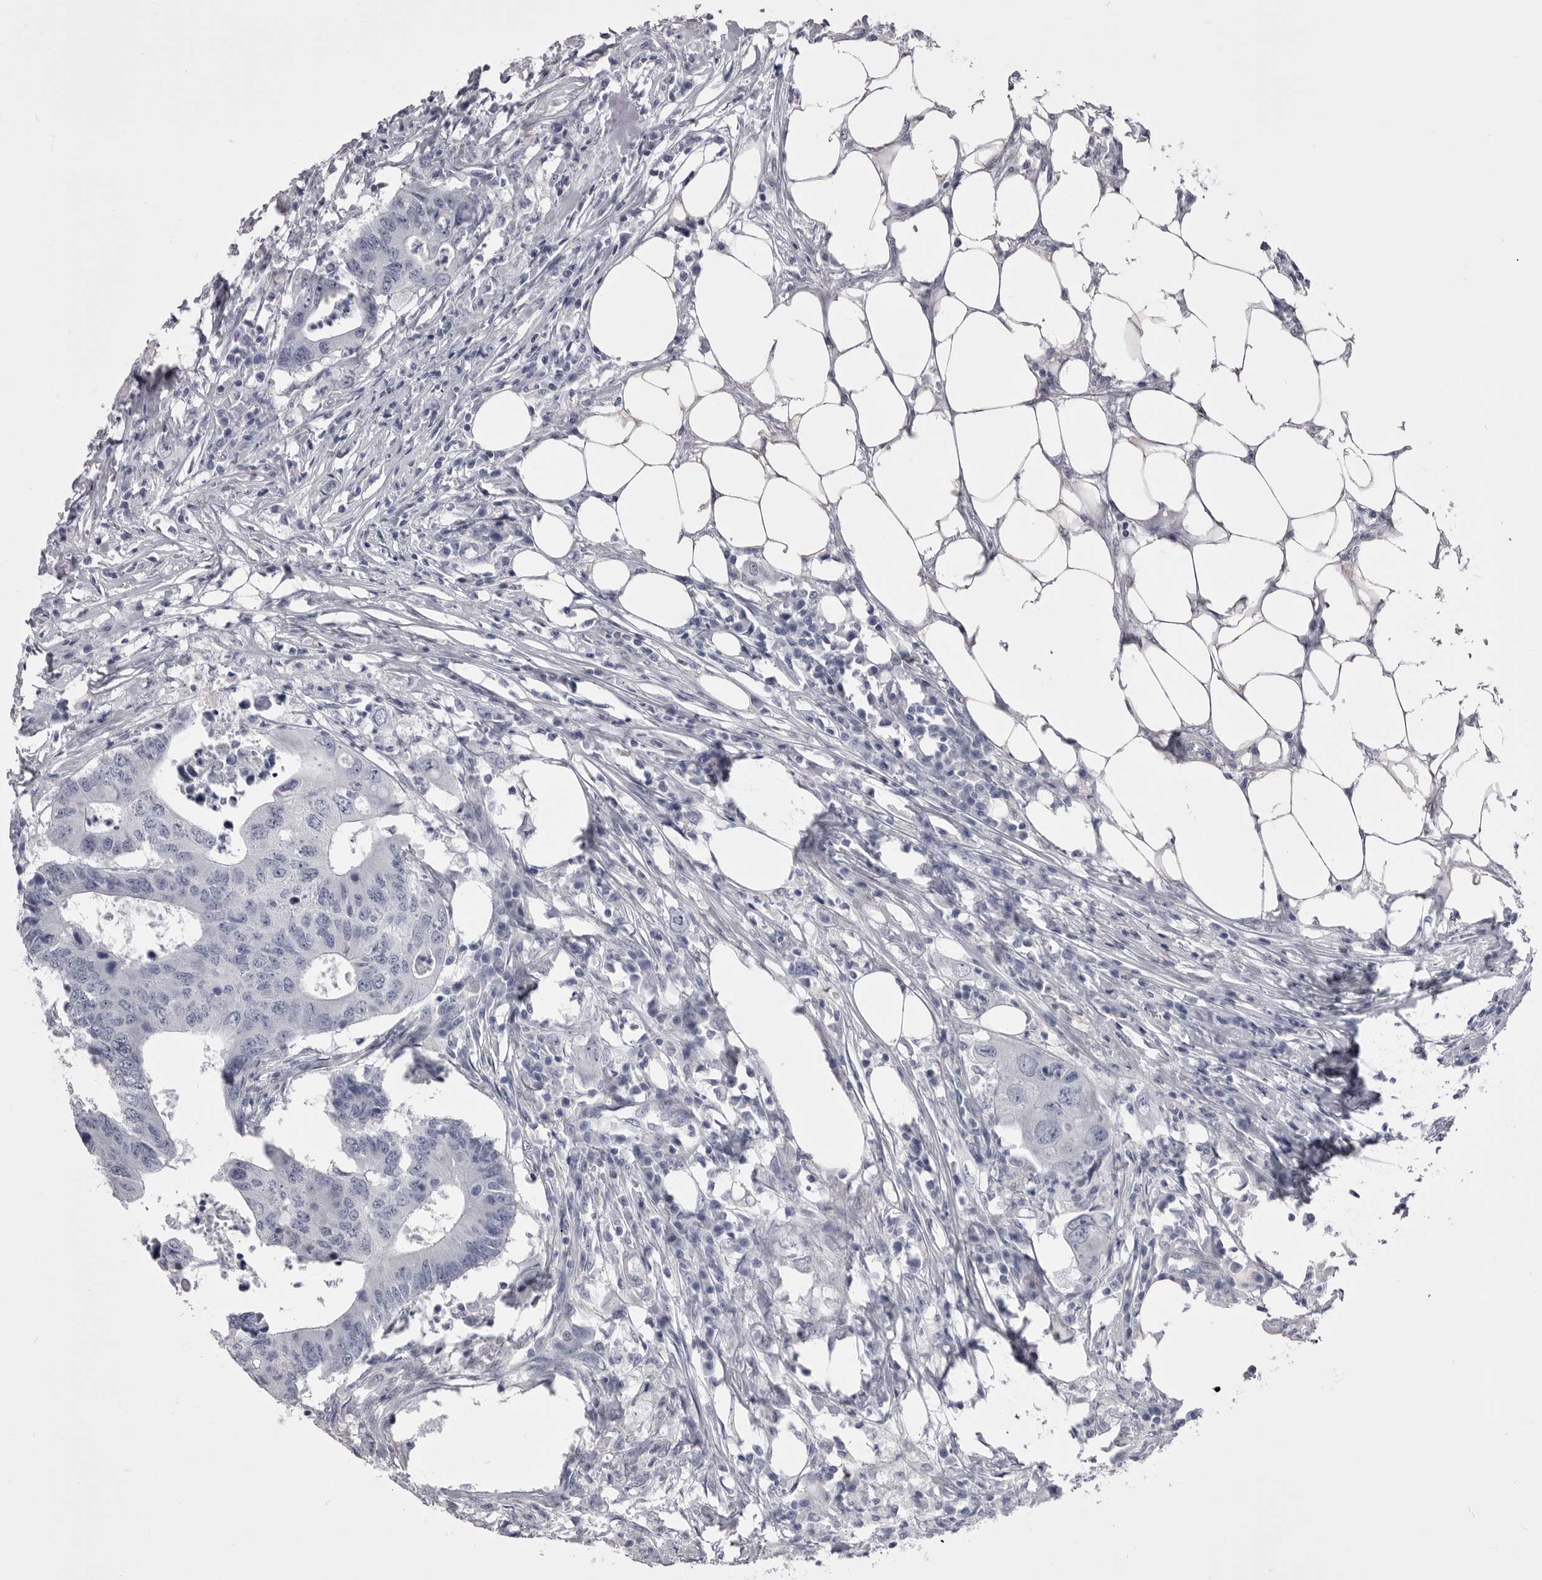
{"staining": {"intensity": "negative", "quantity": "none", "location": "none"}, "tissue": "colorectal cancer", "cell_type": "Tumor cells", "image_type": "cancer", "snomed": [{"axis": "morphology", "description": "Adenocarcinoma, NOS"}, {"axis": "topography", "description": "Colon"}], "caption": "This photomicrograph is of colorectal adenocarcinoma stained with immunohistochemistry to label a protein in brown with the nuclei are counter-stained blue. There is no staining in tumor cells.", "gene": "ANK2", "patient": {"sex": "male", "age": 71}}